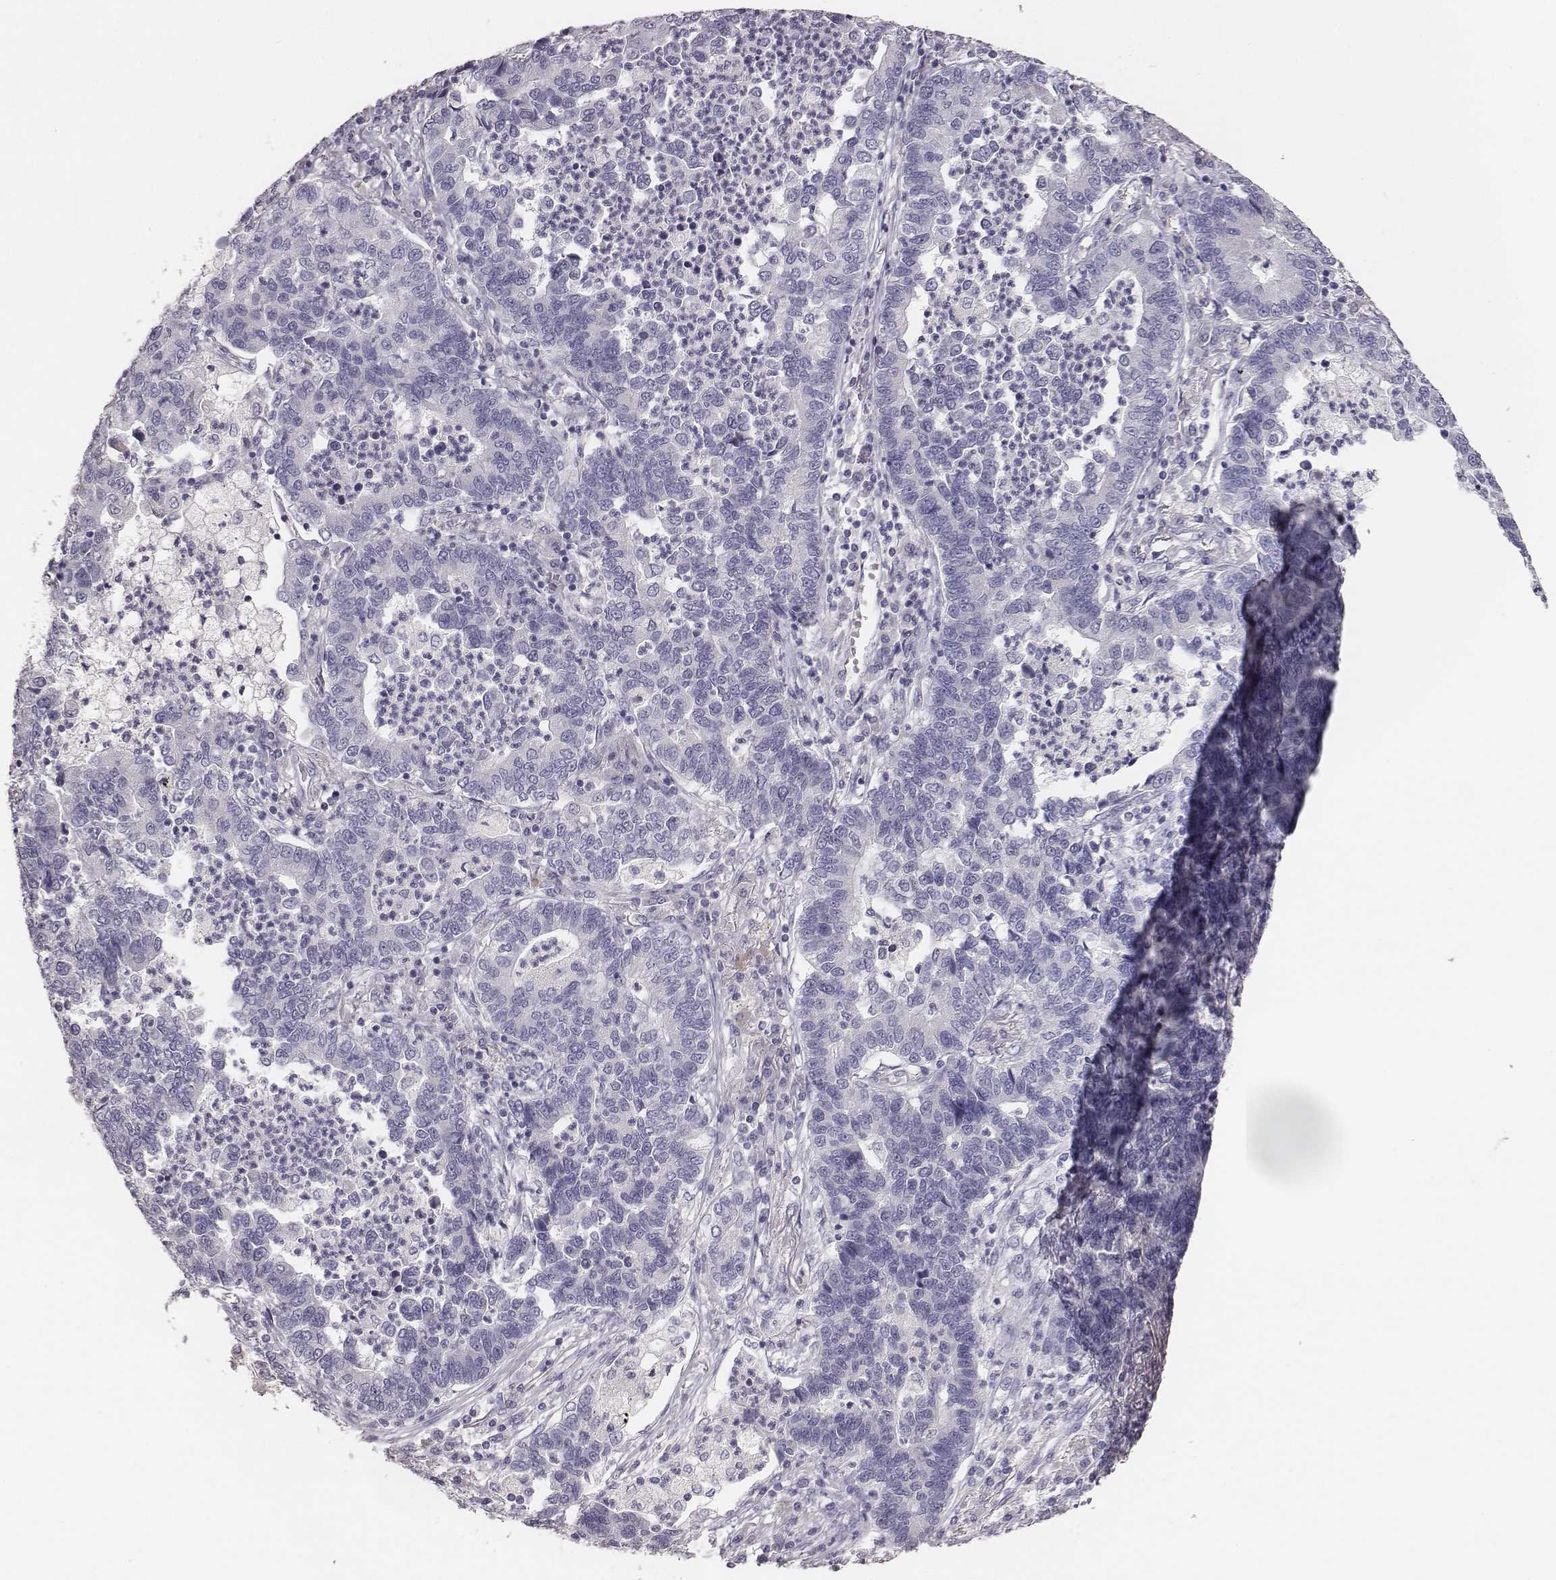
{"staining": {"intensity": "negative", "quantity": "none", "location": "none"}, "tissue": "lung cancer", "cell_type": "Tumor cells", "image_type": "cancer", "snomed": [{"axis": "morphology", "description": "Adenocarcinoma, NOS"}, {"axis": "topography", "description": "Lung"}], "caption": "Adenocarcinoma (lung) was stained to show a protein in brown. There is no significant expression in tumor cells.", "gene": "MYH6", "patient": {"sex": "female", "age": 57}}